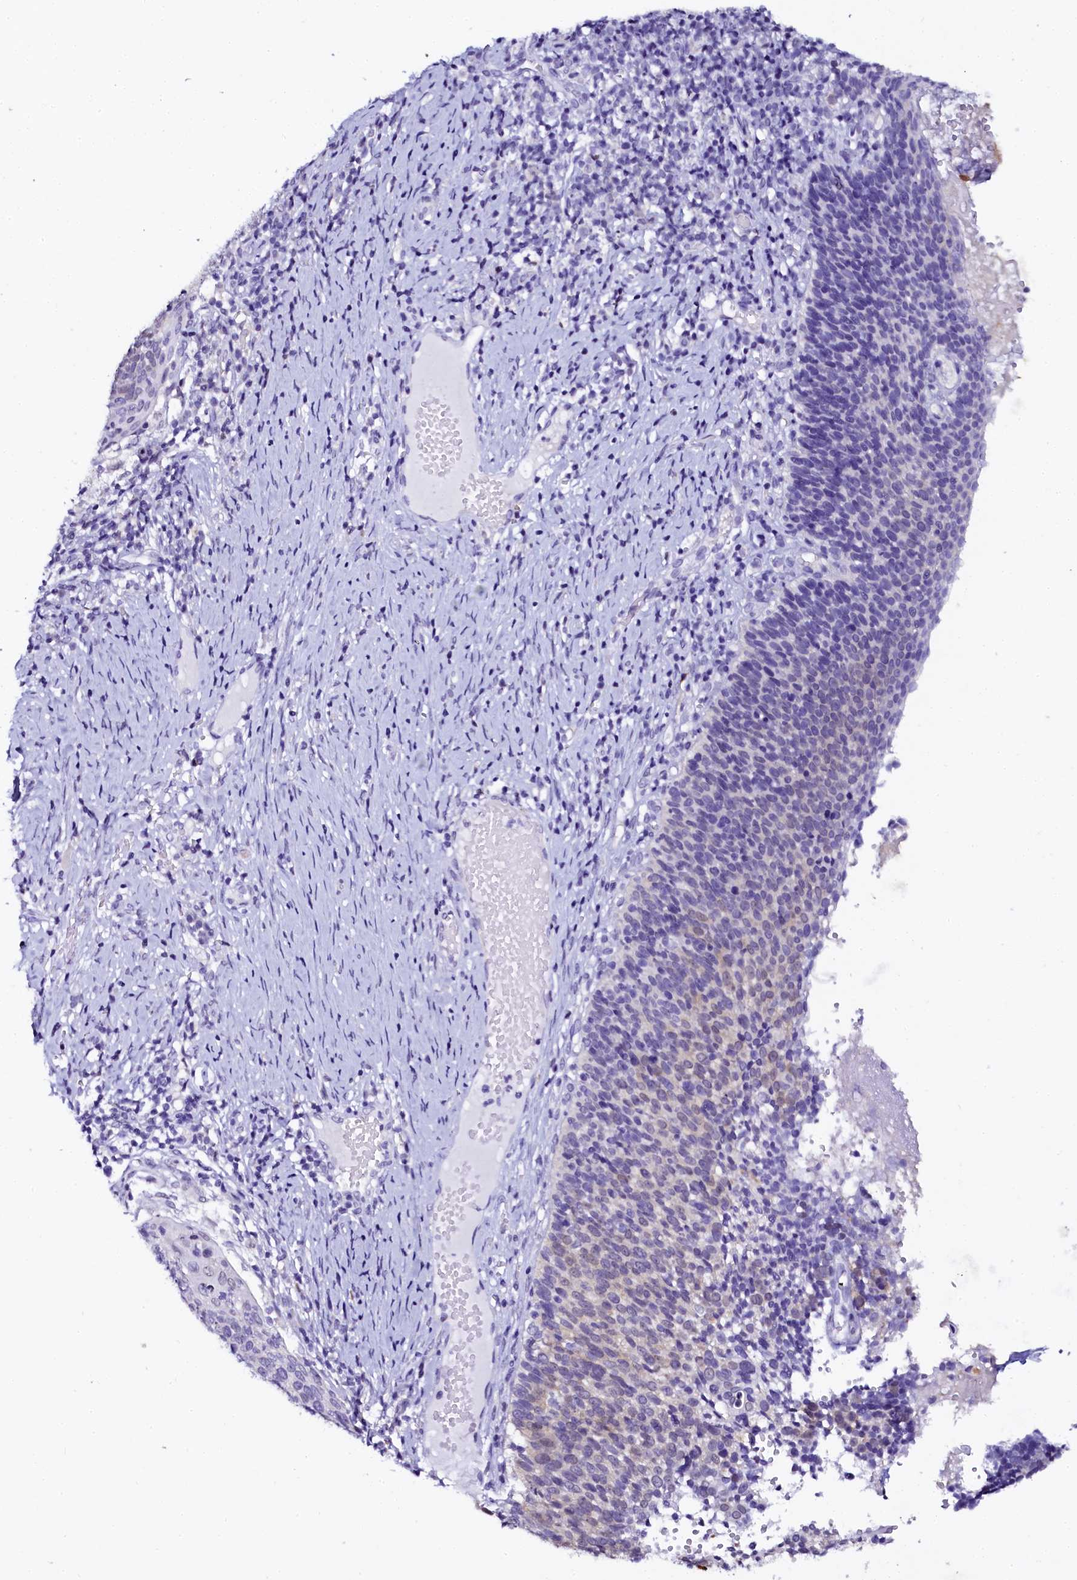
{"staining": {"intensity": "weak", "quantity": "<25%", "location": "nuclear"}, "tissue": "cervical cancer", "cell_type": "Tumor cells", "image_type": "cancer", "snomed": [{"axis": "morphology", "description": "Normal tissue, NOS"}, {"axis": "morphology", "description": "Squamous cell carcinoma, NOS"}, {"axis": "topography", "description": "Cervix"}], "caption": "This image is of cervical squamous cell carcinoma stained with immunohistochemistry (IHC) to label a protein in brown with the nuclei are counter-stained blue. There is no expression in tumor cells. (Brightfield microscopy of DAB (3,3'-diaminobenzidine) IHC at high magnification).", "gene": "SORD", "patient": {"sex": "female", "age": 39}}